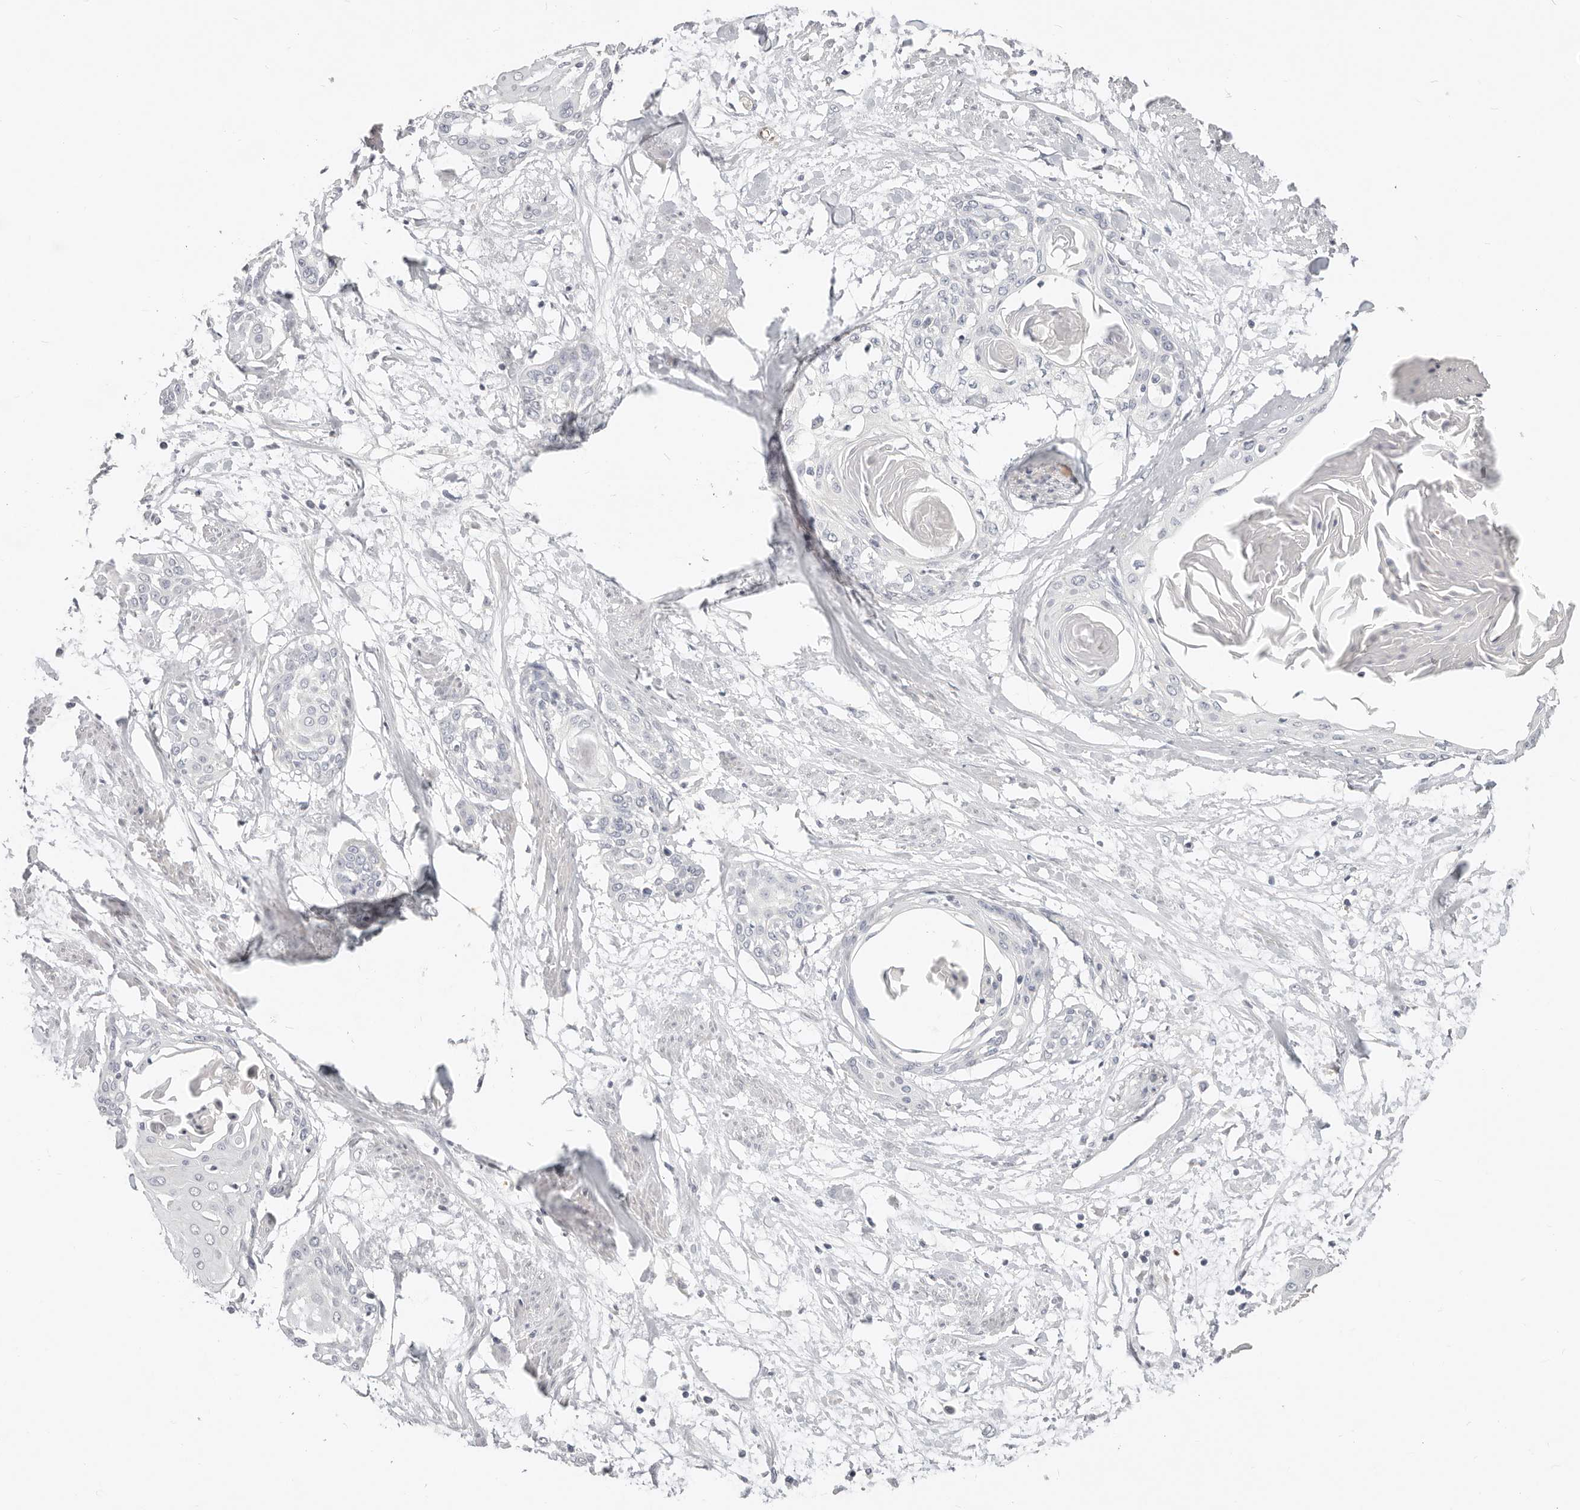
{"staining": {"intensity": "negative", "quantity": "none", "location": "none"}, "tissue": "cervical cancer", "cell_type": "Tumor cells", "image_type": "cancer", "snomed": [{"axis": "morphology", "description": "Squamous cell carcinoma, NOS"}, {"axis": "topography", "description": "Cervix"}], "caption": "A high-resolution photomicrograph shows IHC staining of cervical cancer (squamous cell carcinoma), which shows no significant staining in tumor cells.", "gene": "TMEM63B", "patient": {"sex": "female", "age": 57}}